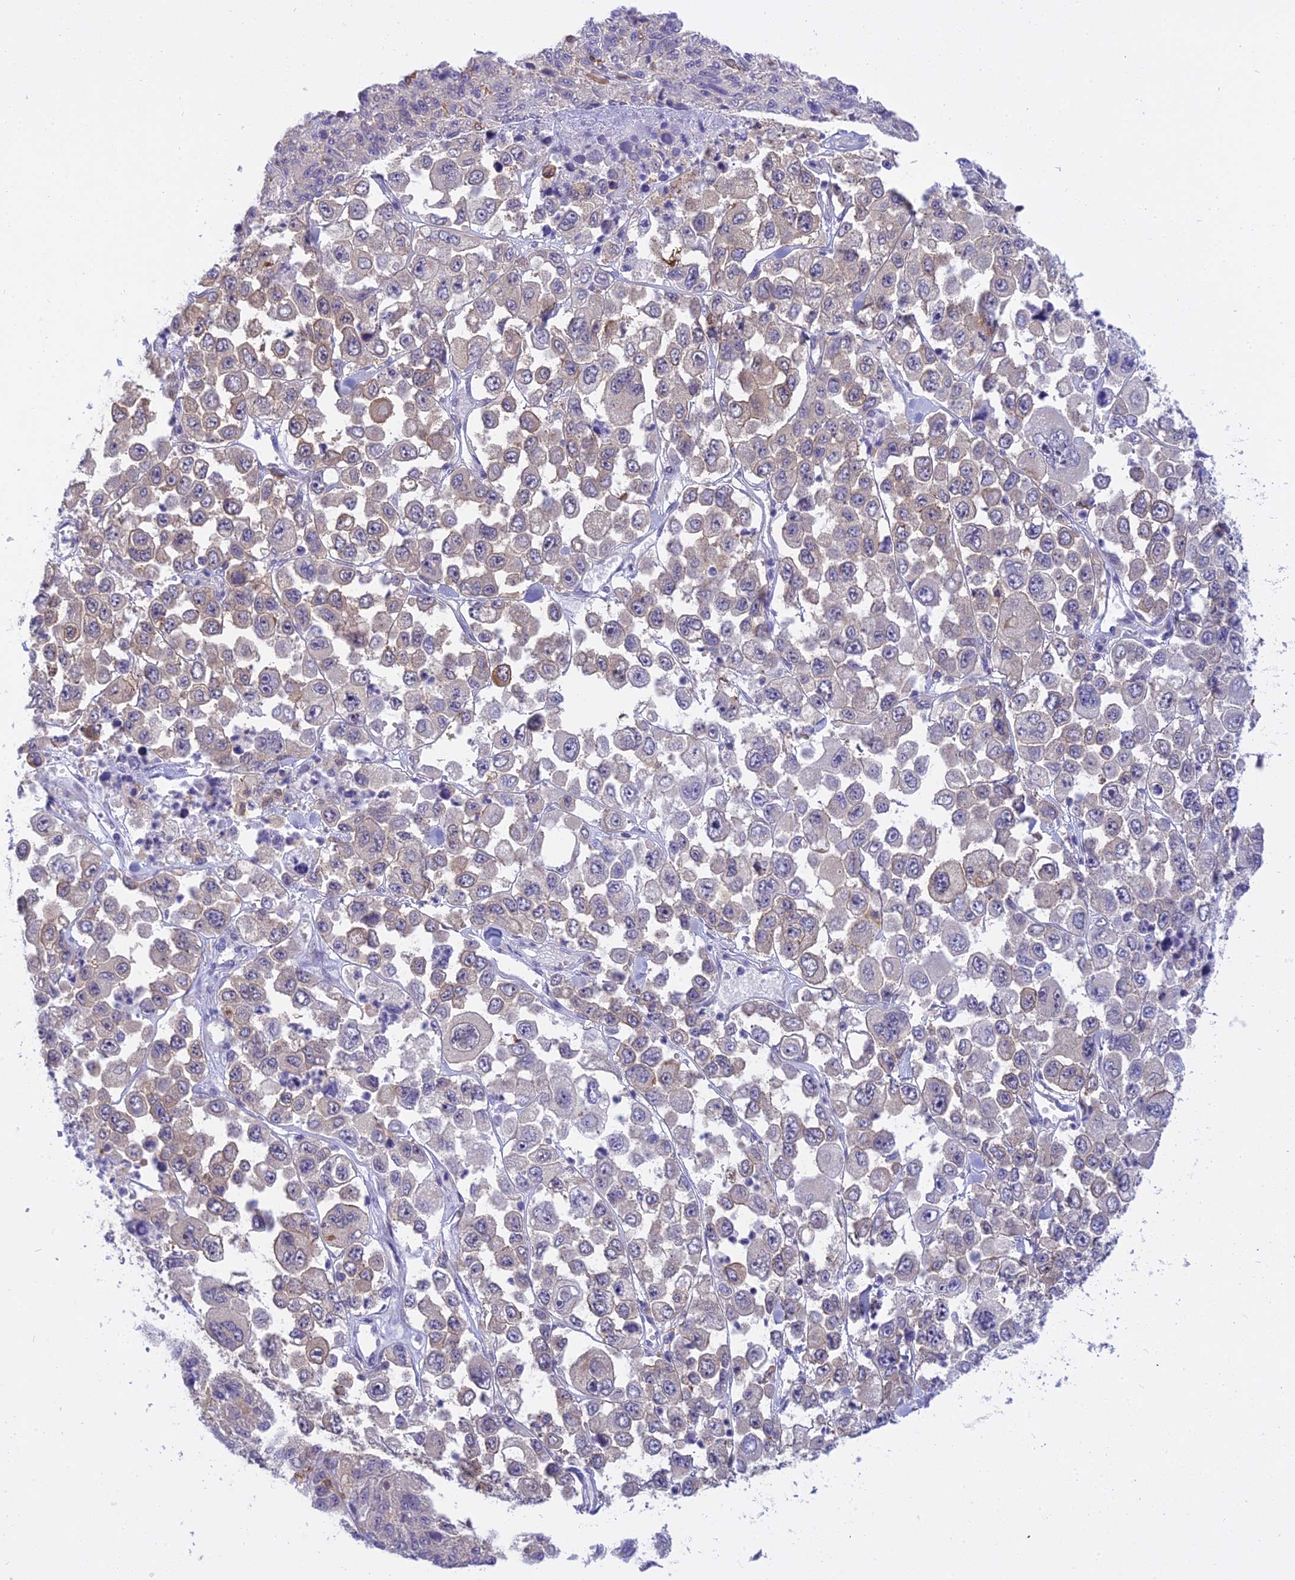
{"staining": {"intensity": "negative", "quantity": "none", "location": "none"}, "tissue": "melanoma", "cell_type": "Tumor cells", "image_type": "cancer", "snomed": [{"axis": "morphology", "description": "Malignant melanoma, Metastatic site"}, {"axis": "topography", "description": "Lymph node"}], "caption": "Immunohistochemical staining of human malignant melanoma (metastatic site) demonstrates no significant staining in tumor cells. (IHC, brightfield microscopy, high magnification).", "gene": "UBE2G1", "patient": {"sex": "female", "age": 54}}